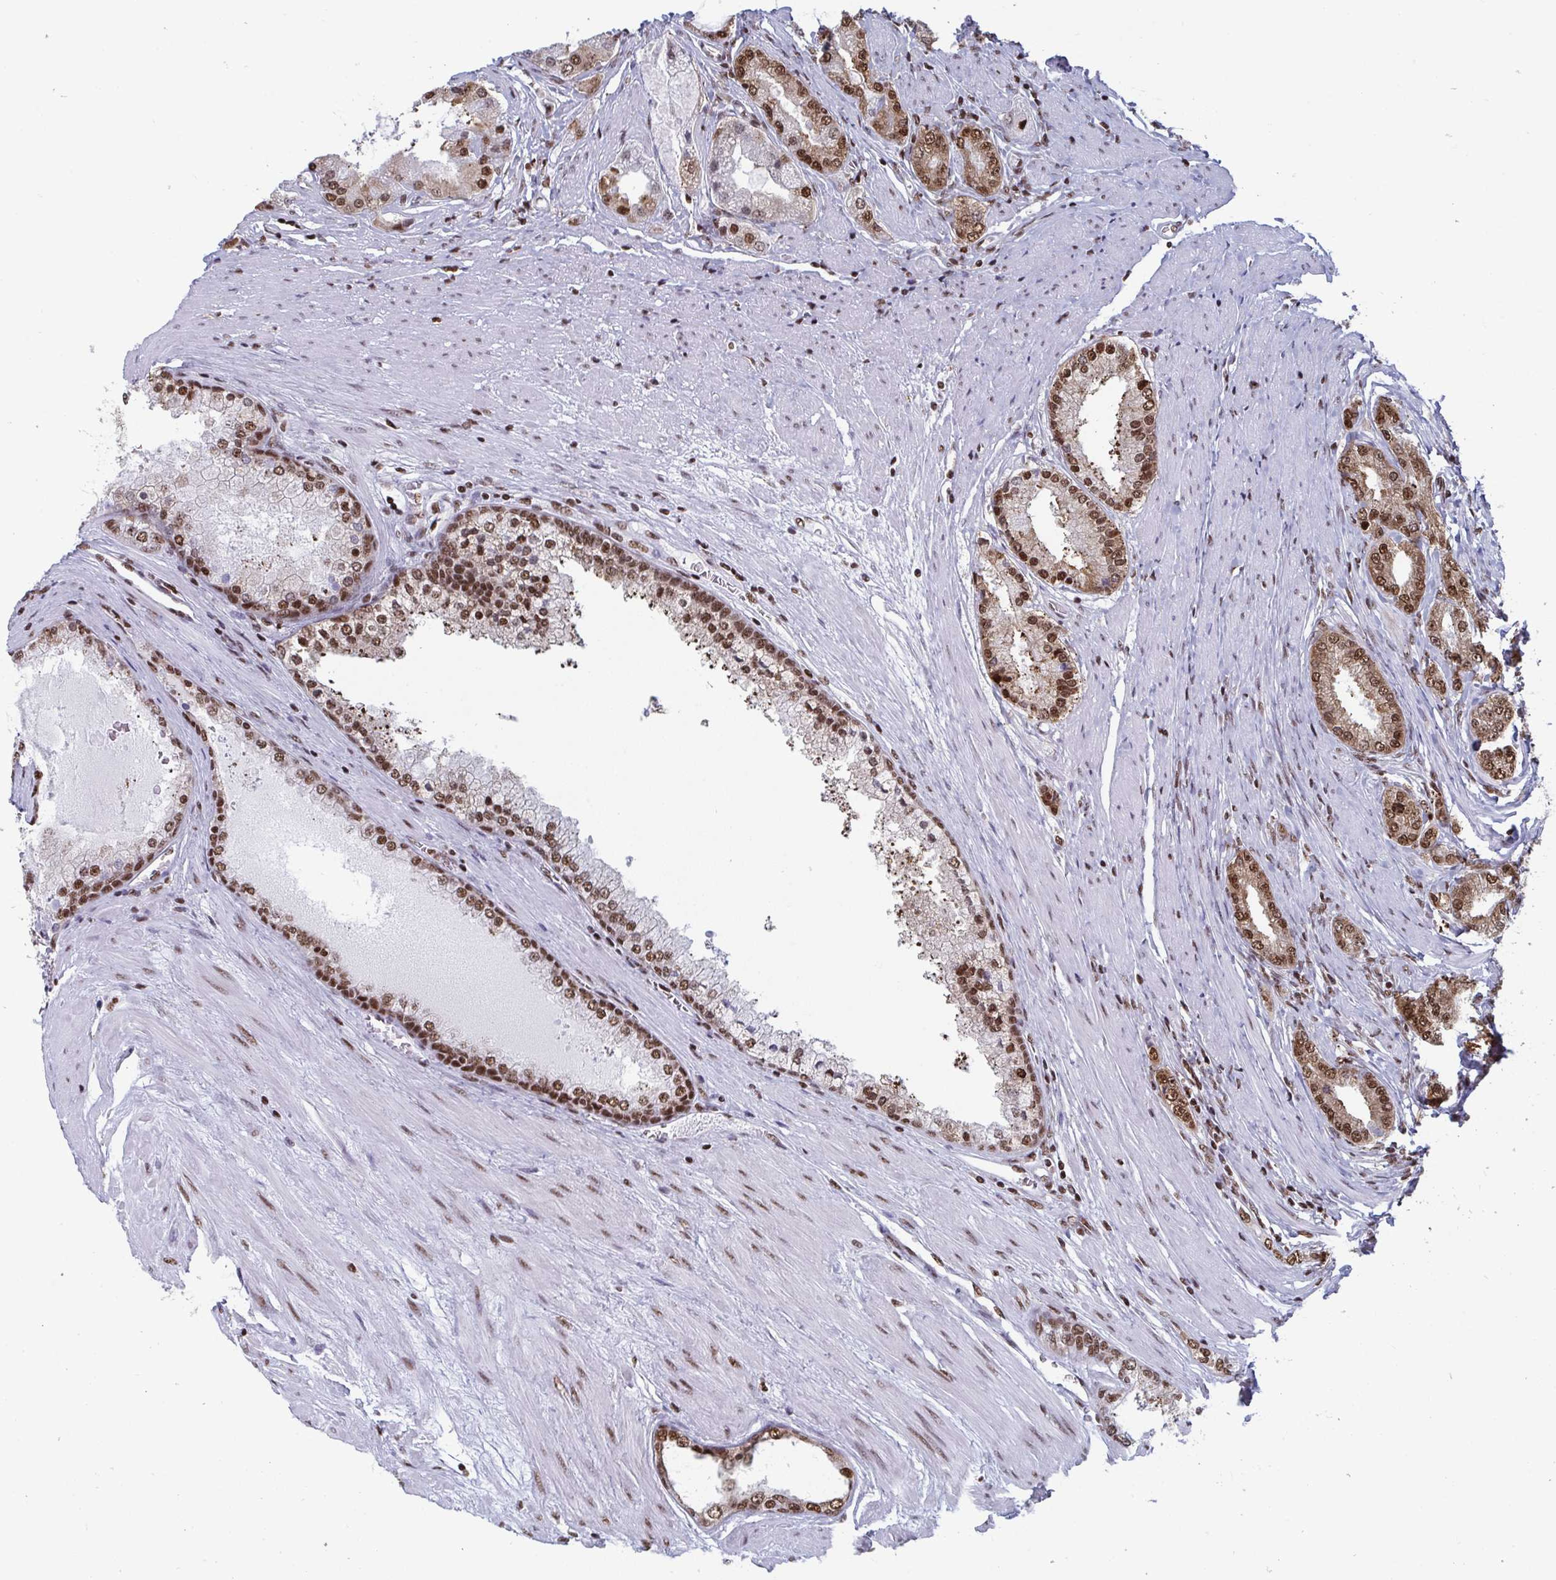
{"staining": {"intensity": "strong", "quantity": ">75%", "location": "cytoplasmic/membranous,nuclear"}, "tissue": "prostate cancer", "cell_type": "Tumor cells", "image_type": "cancer", "snomed": [{"axis": "morphology", "description": "Adenocarcinoma, High grade"}, {"axis": "topography", "description": "Prostate"}], "caption": "IHC histopathology image of human prostate adenocarcinoma (high-grade) stained for a protein (brown), which reveals high levels of strong cytoplasmic/membranous and nuclear staining in approximately >75% of tumor cells.", "gene": "GAR1", "patient": {"sex": "male", "age": 67}}